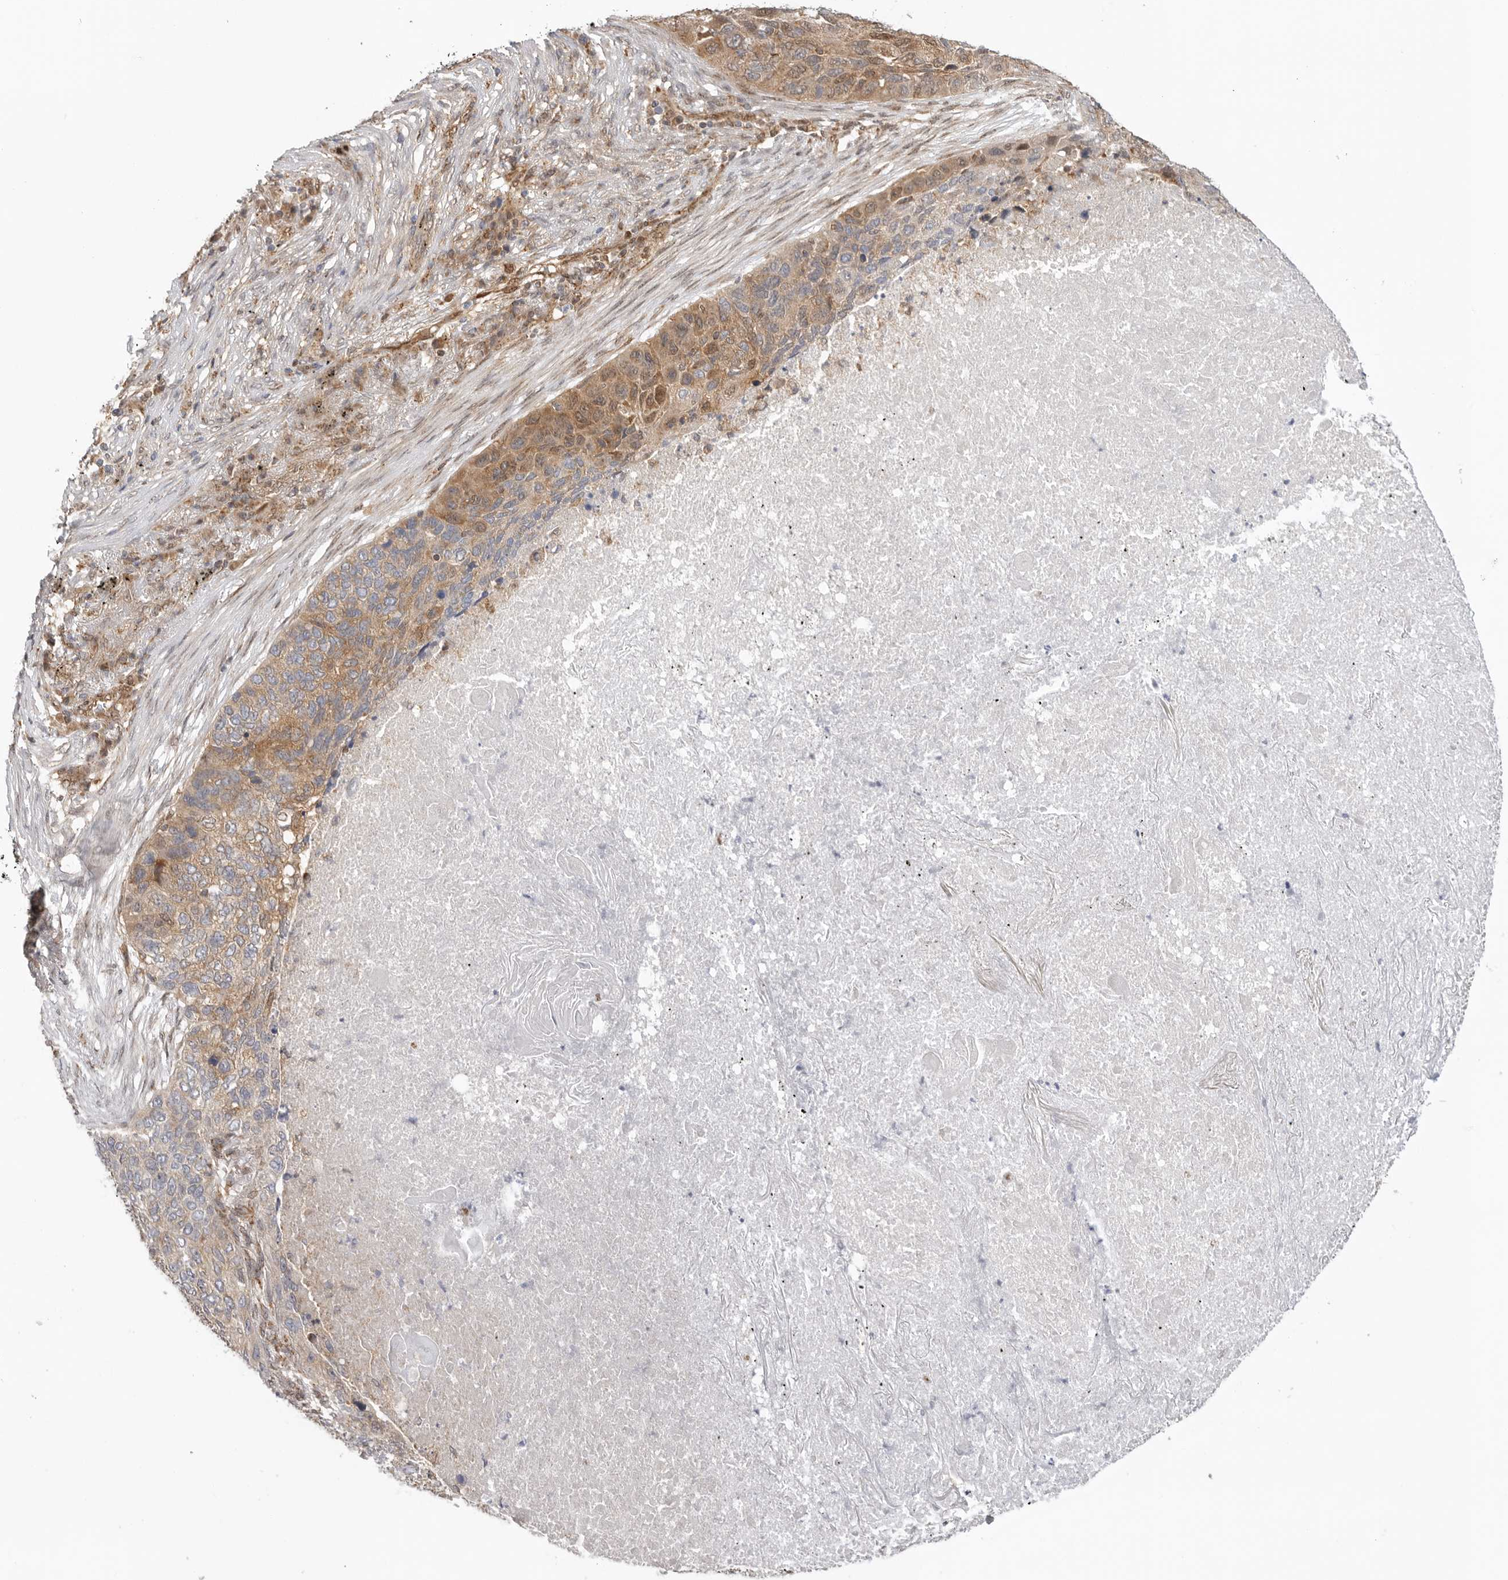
{"staining": {"intensity": "weak", "quantity": ">75%", "location": "cytoplasmic/membranous"}, "tissue": "lung cancer", "cell_type": "Tumor cells", "image_type": "cancer", "snomed": [{"axis": "morphology", "description": "Squamous cell carcinoma, NOS"}, {"axis": "topography", "description": "Lung"}], "caption": "Lung squamous cell carcinoma stained for a protein demonstrates weak cytoplasmic/membranous positivity in tumor cells.", "gene": "DCAF8", "patient": {"sex": "female", "age": 63}}